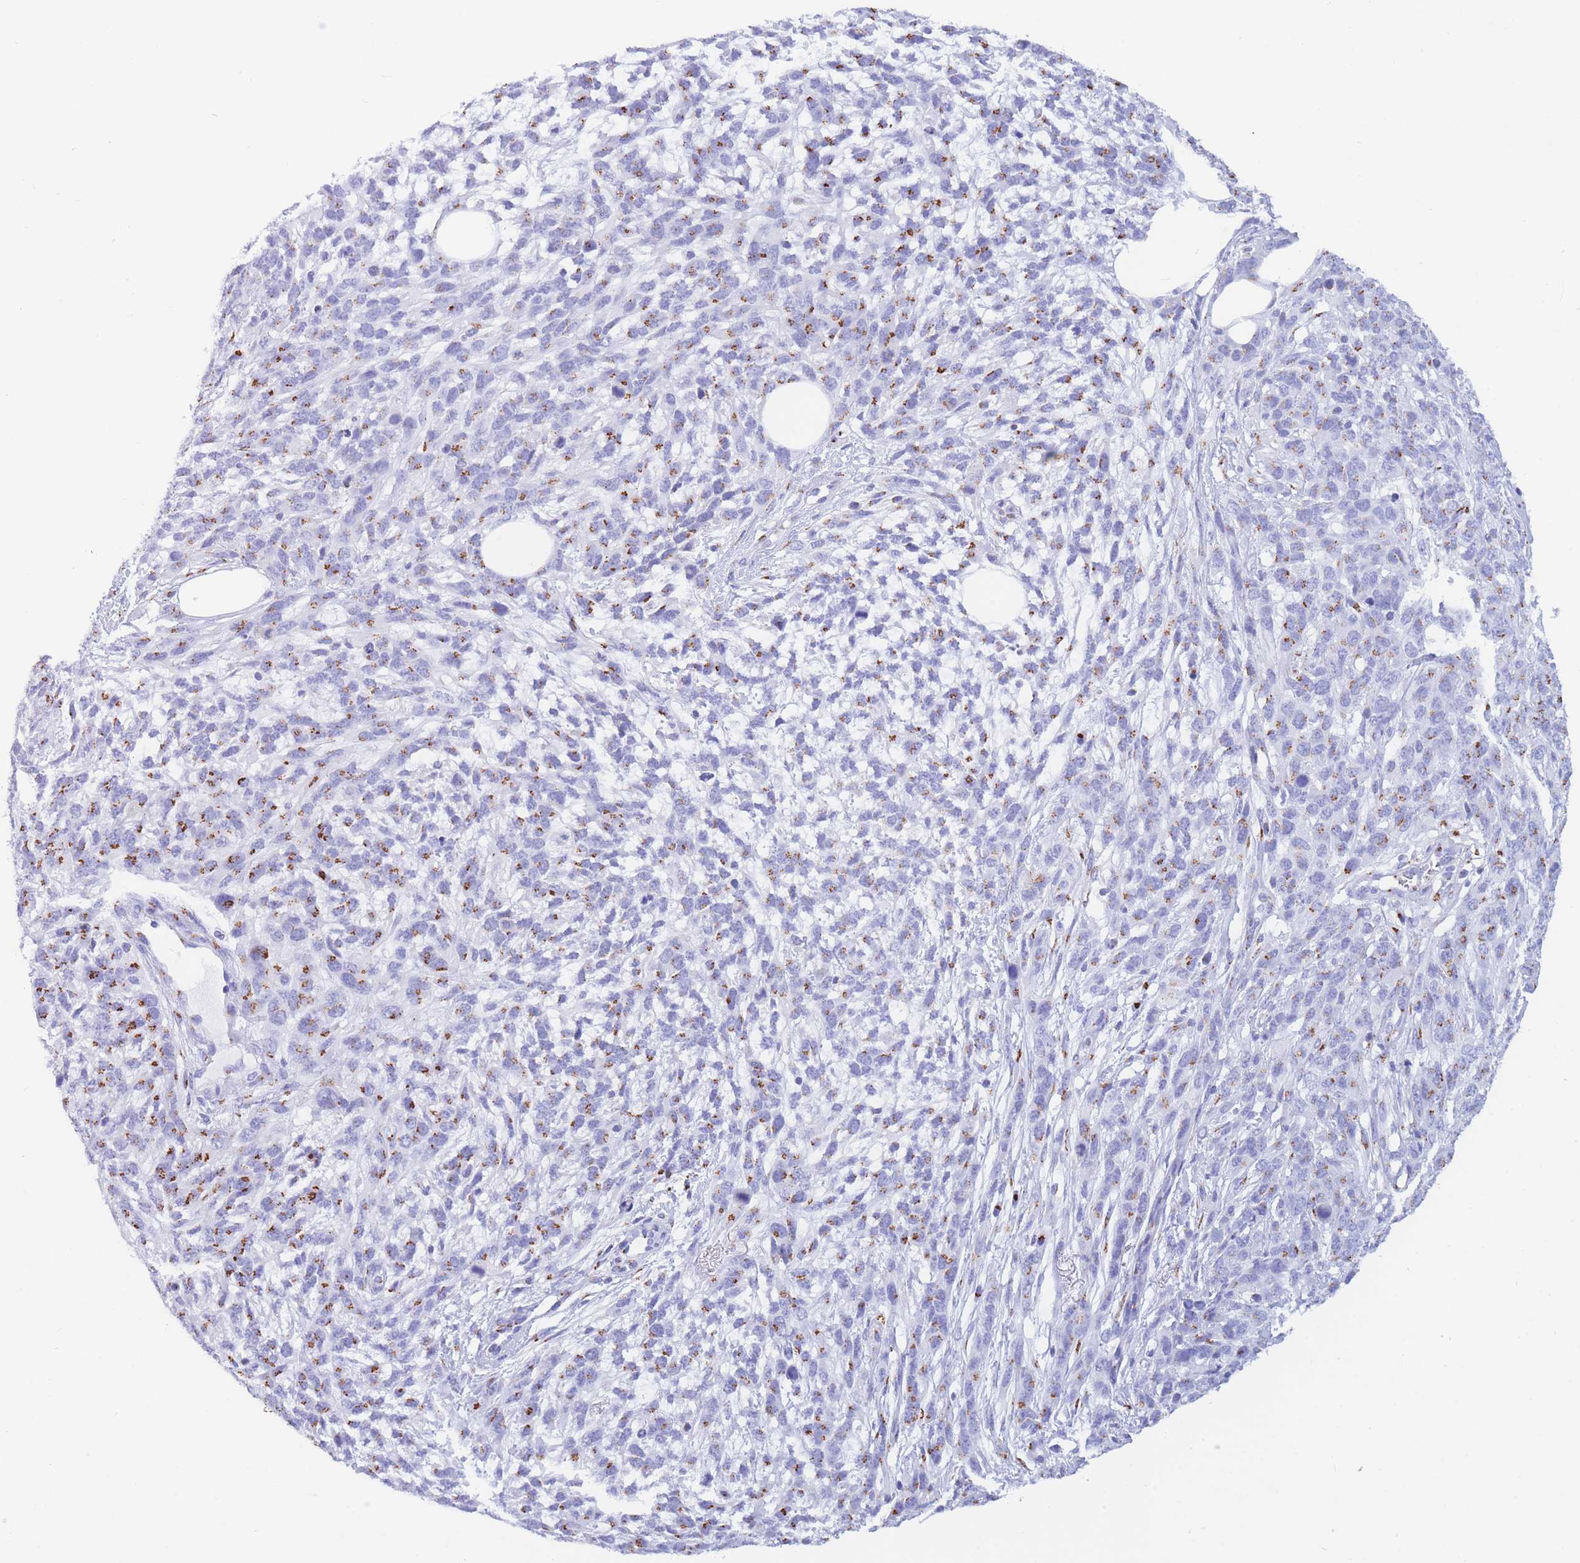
{"staining": {"intensity": "strong", "quantity": "25%-75%", "location": "cytoplasmic/membranous"}, "tissue": "melanoma", "cell_type": "Tumor cells", "image_type": "cancer", "snomed": [{"axis": "morphology", "description": "Normal morphology"}, {"axis": "morphology", "description": "Malignant melanoma, NOS"}, {"axis": "topography", "description": "Skin"}], "caption": "Immunohistochemical staining of human melanoma demonstrates high levels of strong cytoplasmic/membranous expression in approximately 25%-75% of tumor cells.", "gene": "FAM3C", "patient": {"sex": "female", "age": 72}}